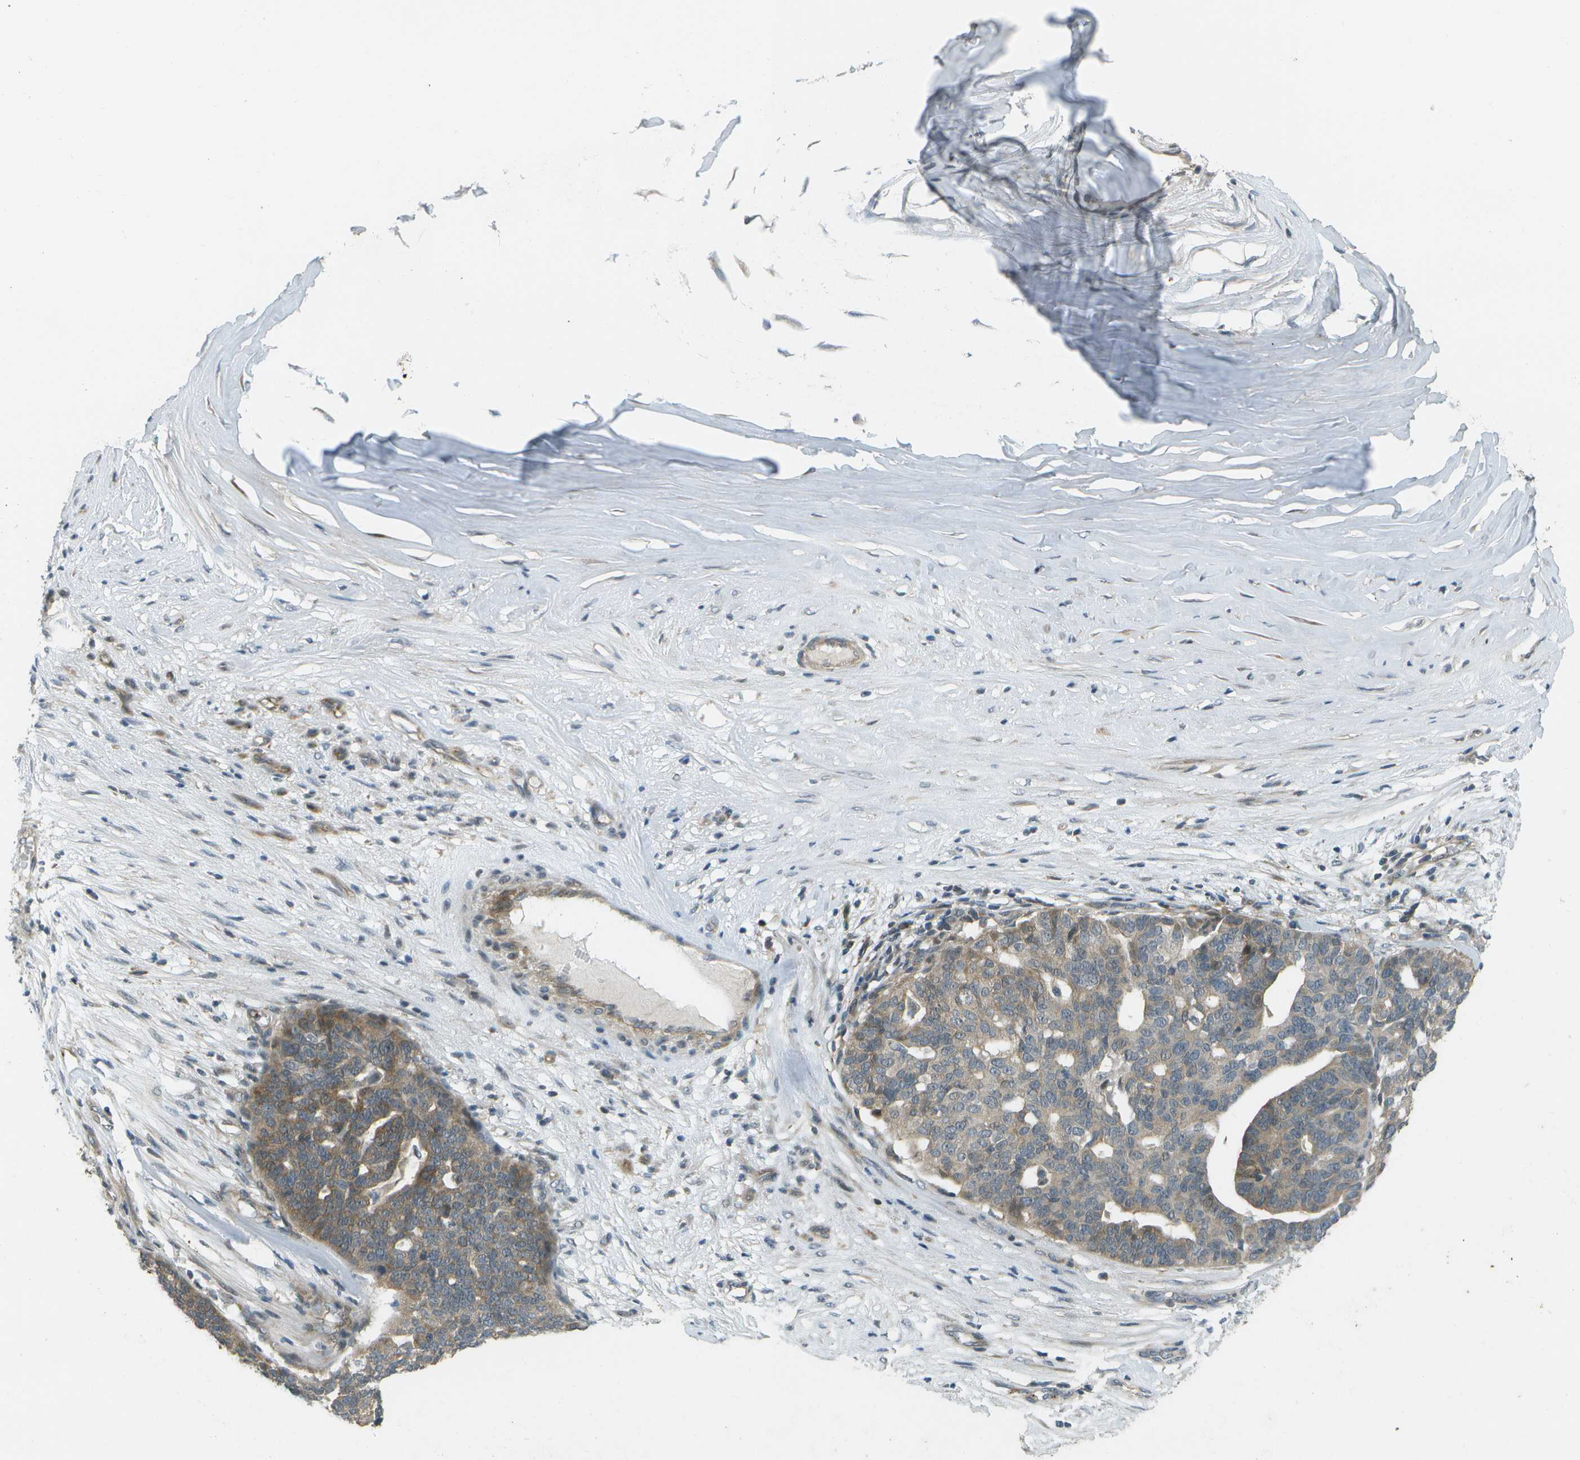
{"staining": {"intensity": "weak", "quantity": ">75%", "location": "cytoplasmic/membranous"}, "tissue": "ovarian cancer", "cell_type": "Tumor cells", "image_type": "cancer", "snomed": [{"axis": "morphology", "description": "Cystadenocarcinoma, serous, NOS"}, {"axis": "topography", "description": "Ovary"}], "caption": "Immunohistochemical staining of human ovarian cancer (serous cystadenocarcinoma) shows weak cytoplasmic/membranous protein positivity in approximately >75% of tumor cells.", "gene": "WNK2", "patient": {"sex": "female", "age": 59}}